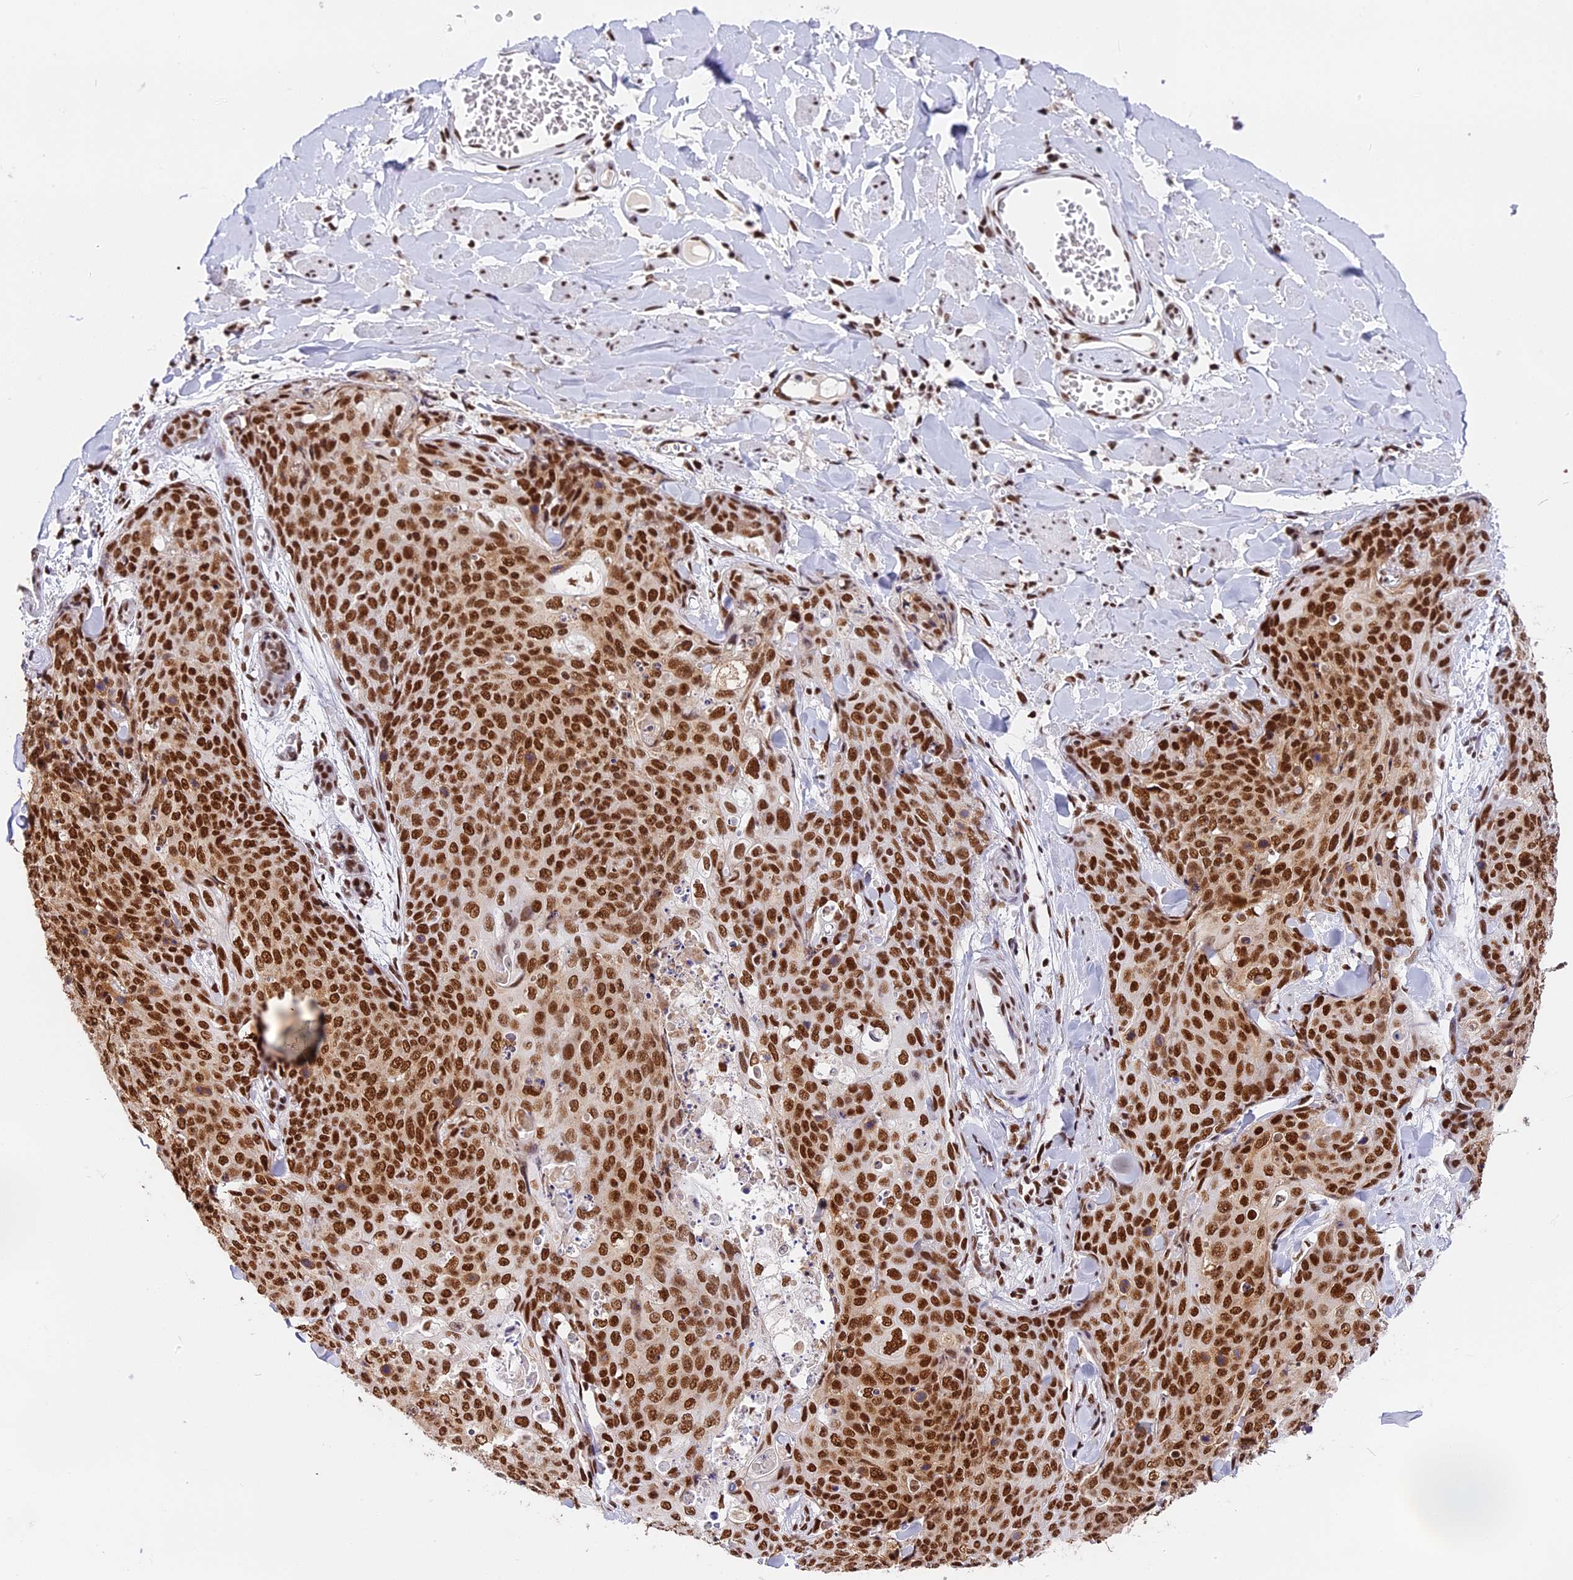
{"staining": {"intensity": "strong", "quantity": ">75%", "location": "nuclear"}, "tissue": "skin cancer", "cell_type": "Tumor cells", "image_type": "cancer", "snomed": [{"axis": "morphology", "description": "Squamous cell carcinoma, NOS"}, {"axis": "topography", "description": "Skin"}, {"axis": "topography", "description": "Vulva"}], "caption": "Strong nuclear protein staining is present in approximately >75% of tumor cells in squamous cell carcinoma (skin).", "gene": "SBNO1", "patient": {"sex": "female", "age": 85}}